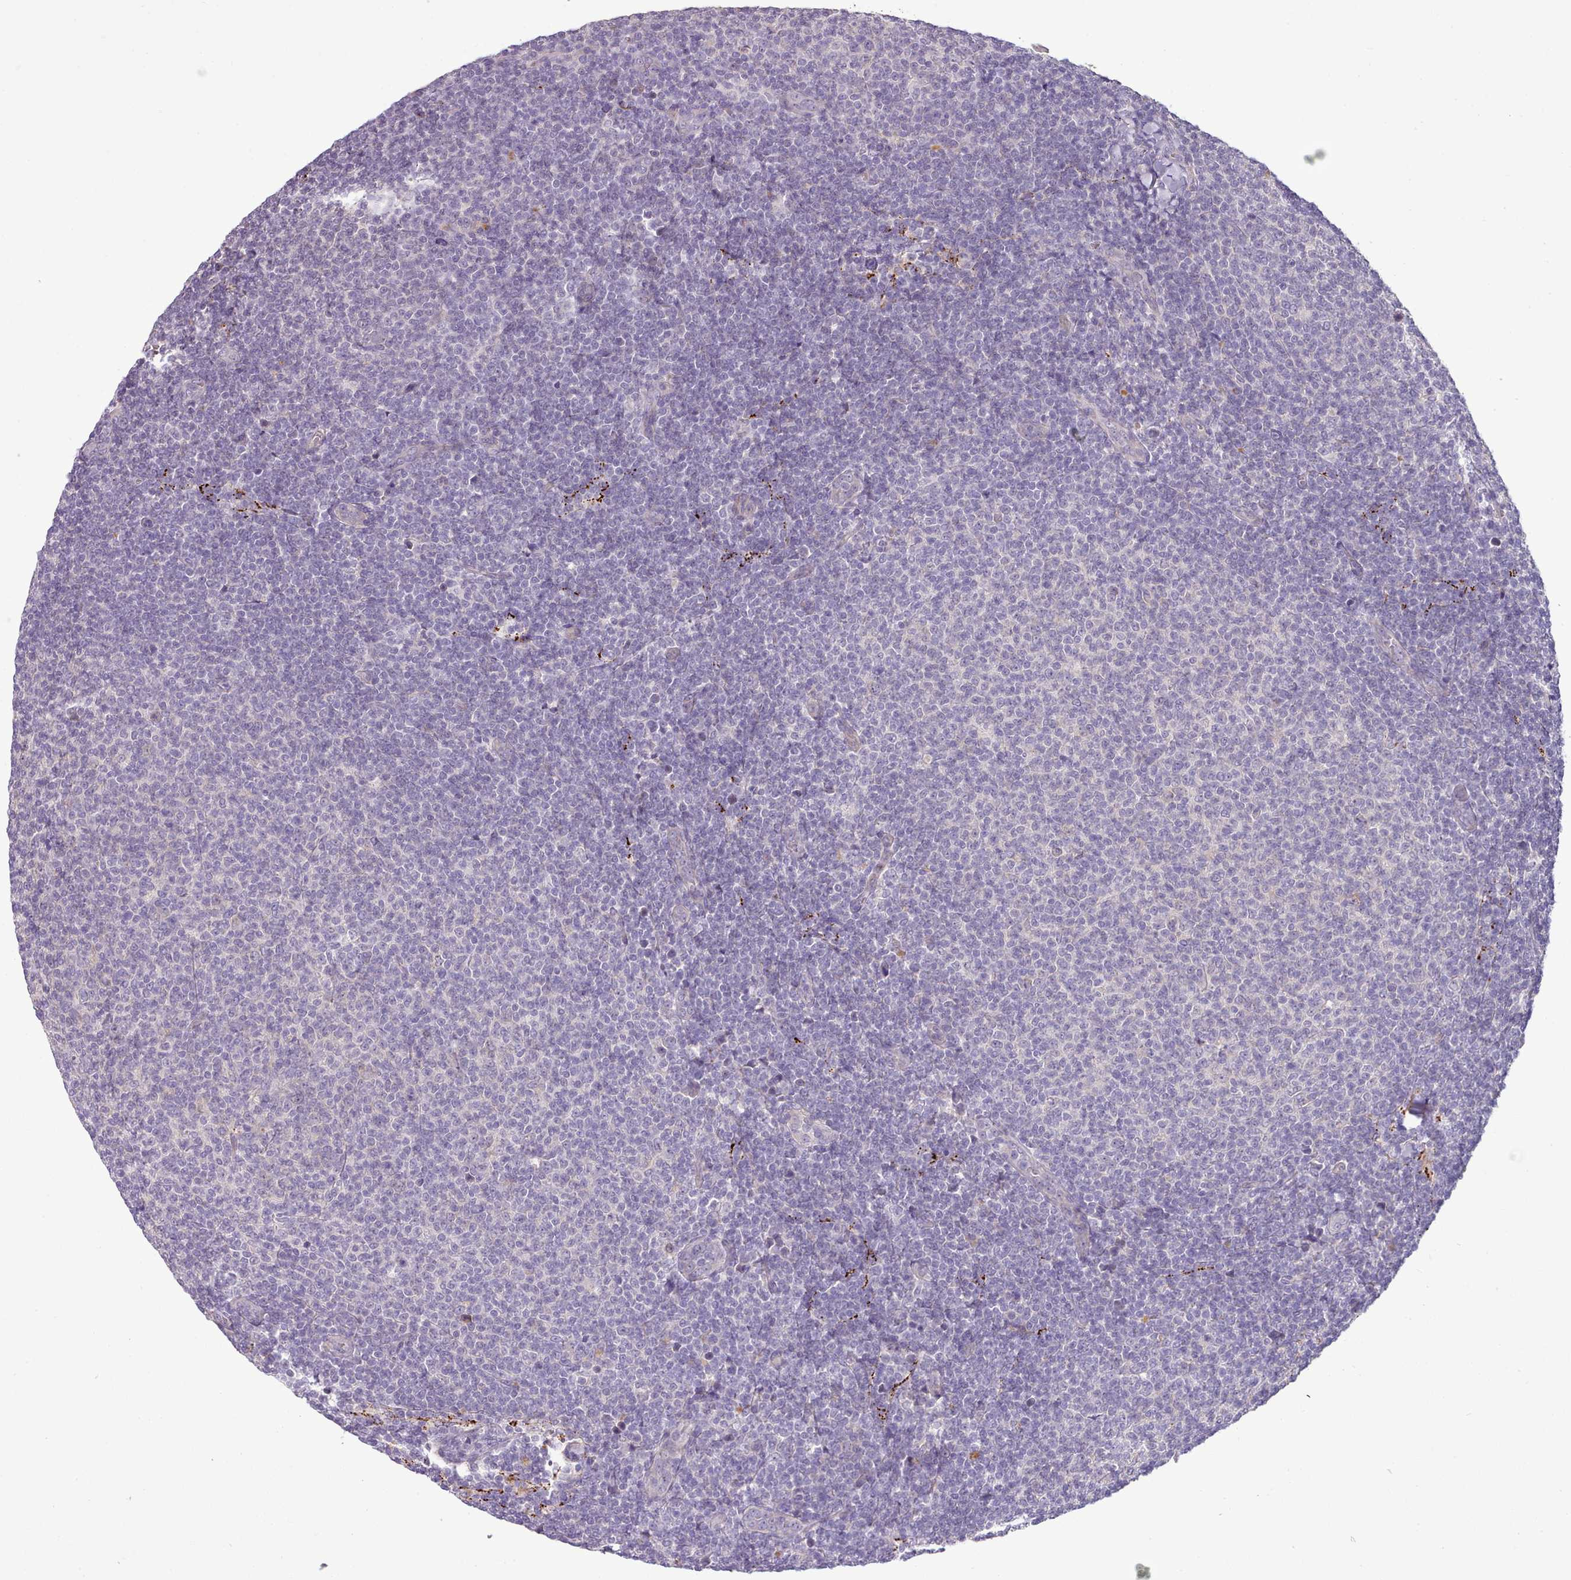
{"staining": {"intensity": "negative", "quantity": "none", "location": "none"}, "tissue": "lymphoma", "cell_type": "Tumor cells", "image_type": "cancer", "snomed": [{"axis": "morphology", "description": "Malignant lymphoma, non-Hodgkin's type, Low grade"}, {"axis": "topography", "description": "Lymph node"}], "caption": "This image is of lymphoma stained with IHC to label a protein in brown with the nuclei are counter-stained blue. There is no staining in tumor cells.", "gene": "SETX", "patient": {"sex": "male", "age": 66}}